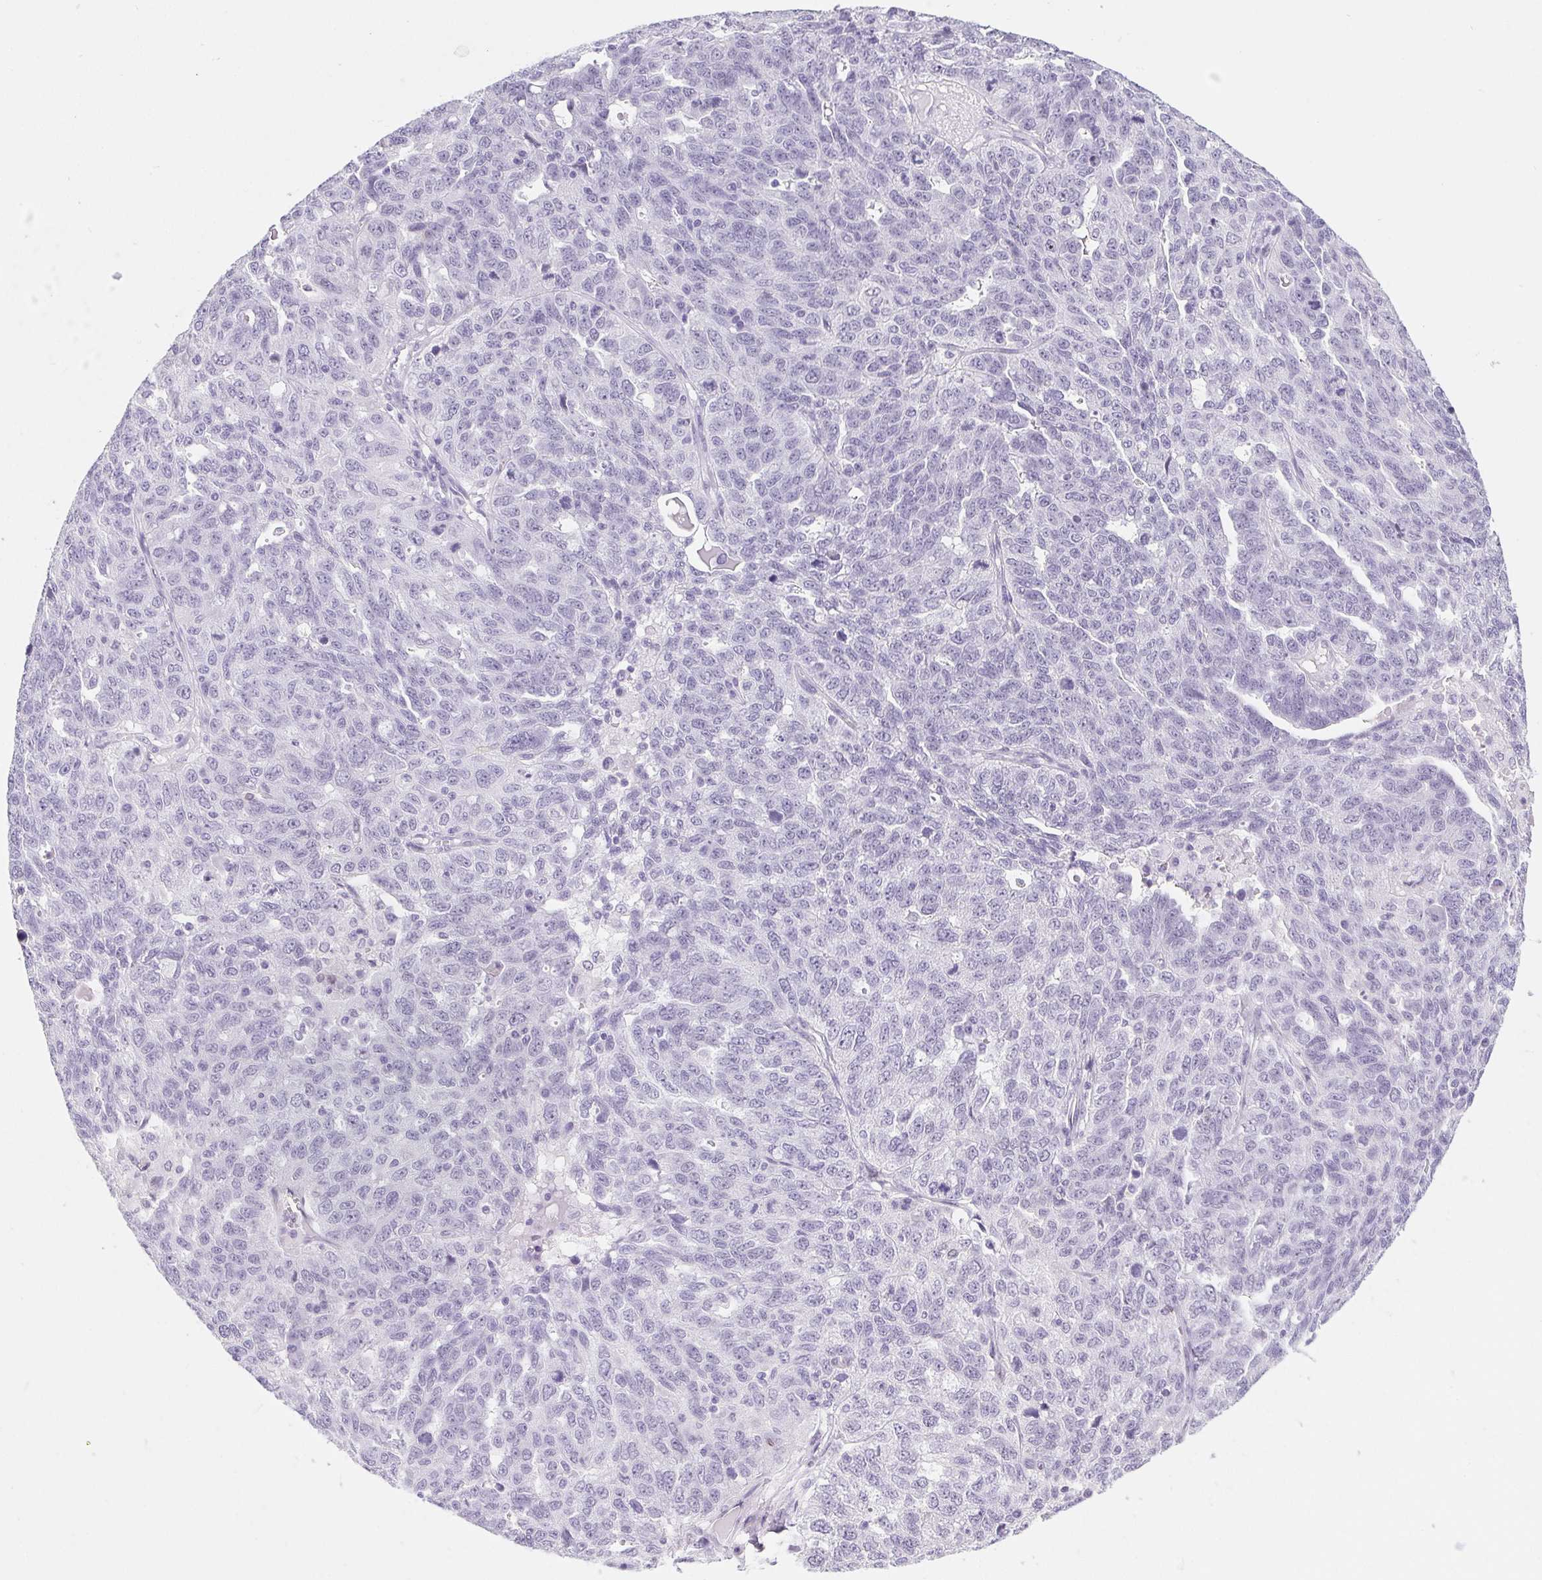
{"staining": {"intensity": "negative", "quantity": "none", "location": "none"}, "tissue": "ovarian cancer", "cell_type": "Tumor cells", "image_type": "cancer", "snomed": [{"axis": "morphology", "description": "Cystadenocarcinoma, serous, NOS"}, {"axis": "topography", "description": "Ovary"}], "caption": "IHC image of serous cystadenocarcinoma (ovarian) stained for a protein (brown), which shows no expression in tumor cells.", "gene": "BCAS1", "patient": {"sex": "female", "age": 71}}